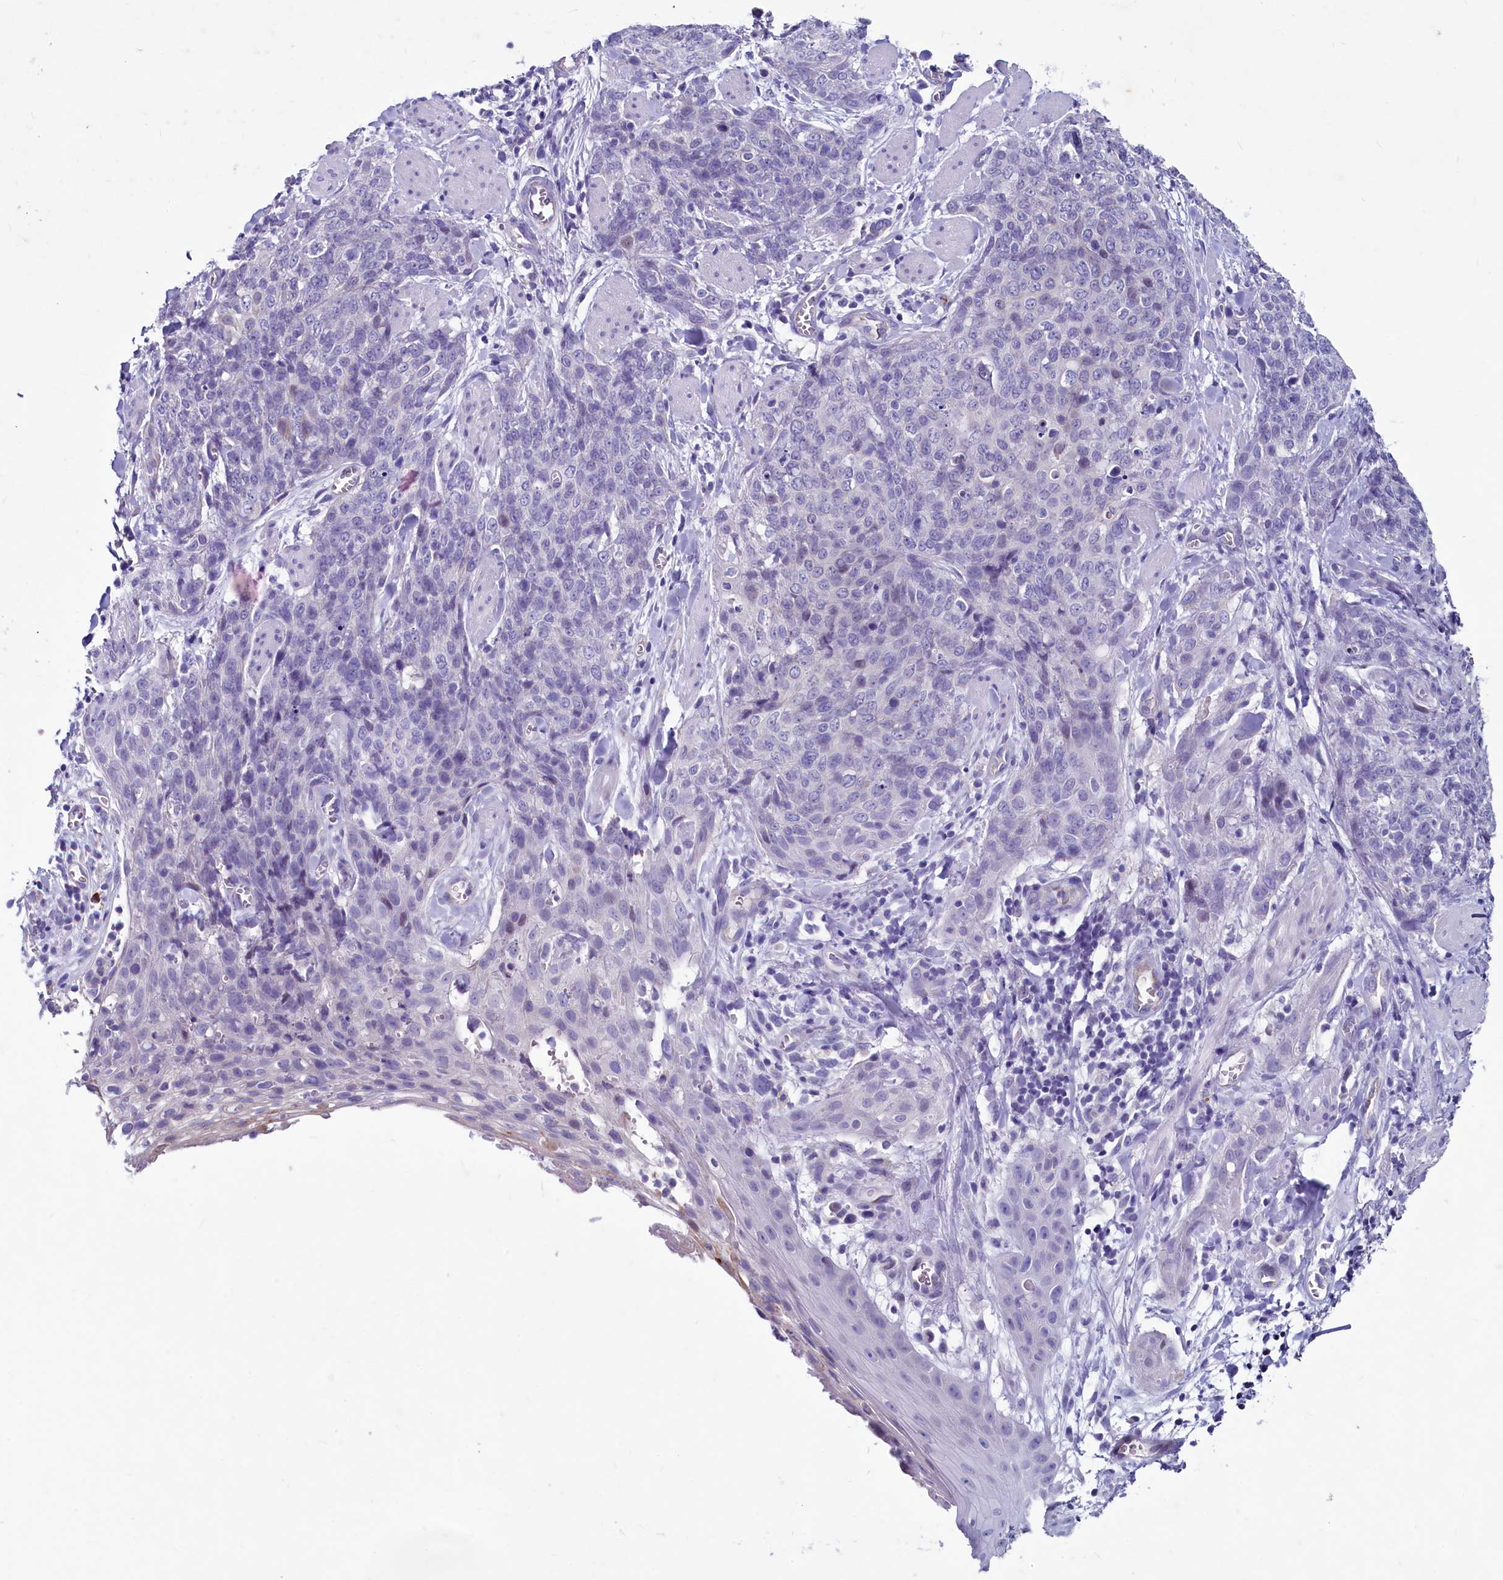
{"staining": {"intensity": "negative", "quantity": "none", "location": "none"}, "tissue": "skin cancer", "cell_type": "Tumor cells", "image_type": "cancer", "snomed": [{"axis": "morphology", "description": "Squamous cell carcinoma, NOS"}, {"axis": "topography", "description": "Skin"}, {"axis": "topography", "description": "Vulva"}], "caption": "Tumor cells show no significant protein staining in skin cancer. (Stains: DAB (3,3'-diaminobenzidine) immunohistochemistry with hematoxylin counter stain, Microscopy: brightfield microscopy at high magnification).", "gene": "INSC", "patient": {"sex": "female", "age": 85}}